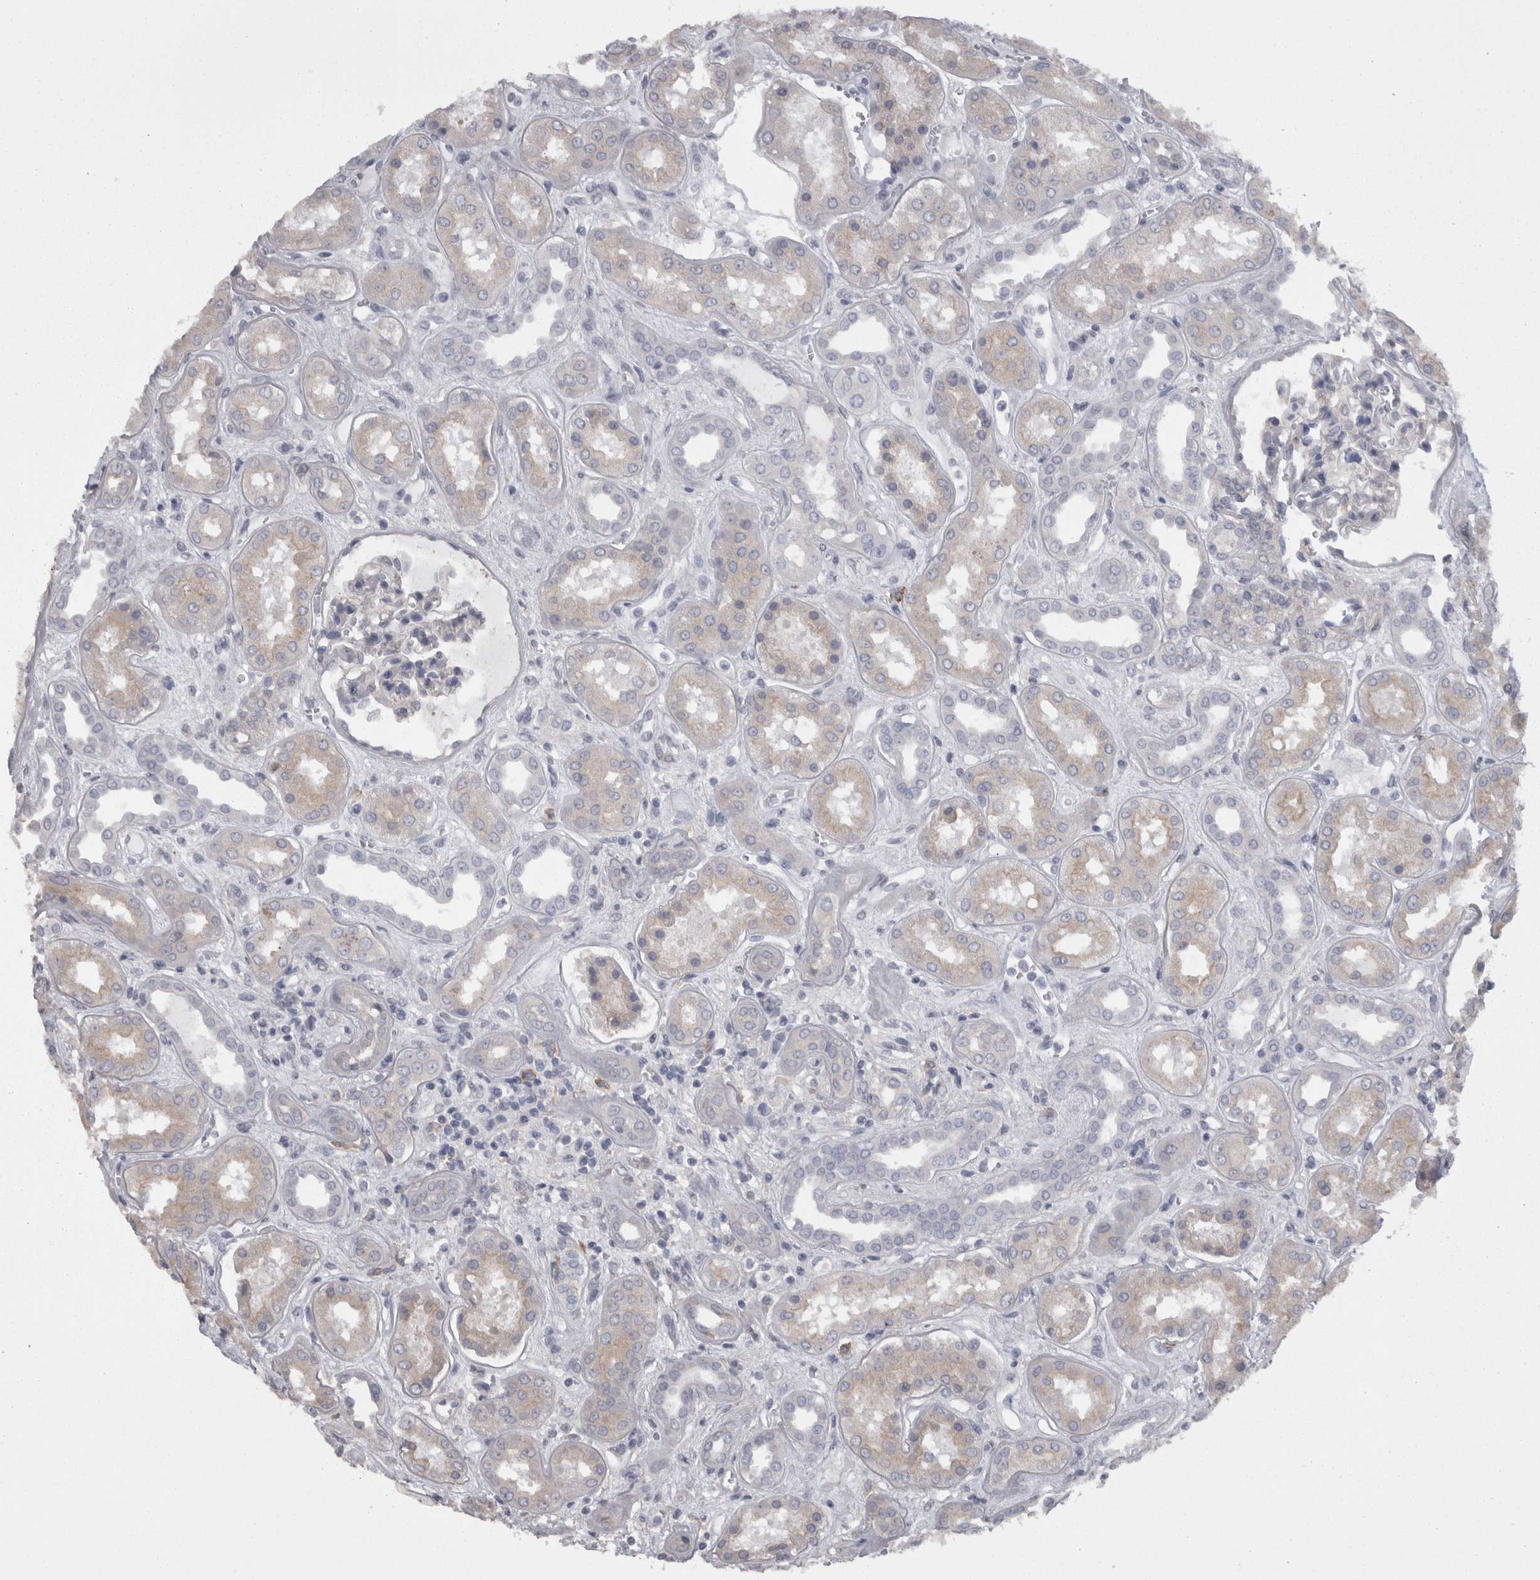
{"staining": {"intensity": "negative", "quantity": "none", "location": "none"}, "tissue": "kidney", "cell_type": "Cells in glomeruli", "image_type": "normal", "snomed": [{"axis": "morphology", "description": "Normal tissue, NOS"}, {"axis": "topography", "description": "Kidney"}], "caption": "This is a image of IHC staining of unremarkable kidney, which shows no positivity in cells in glomeruli.", "gene": "CAMK2D", "patient": {"sex": "male", "age": 59}}